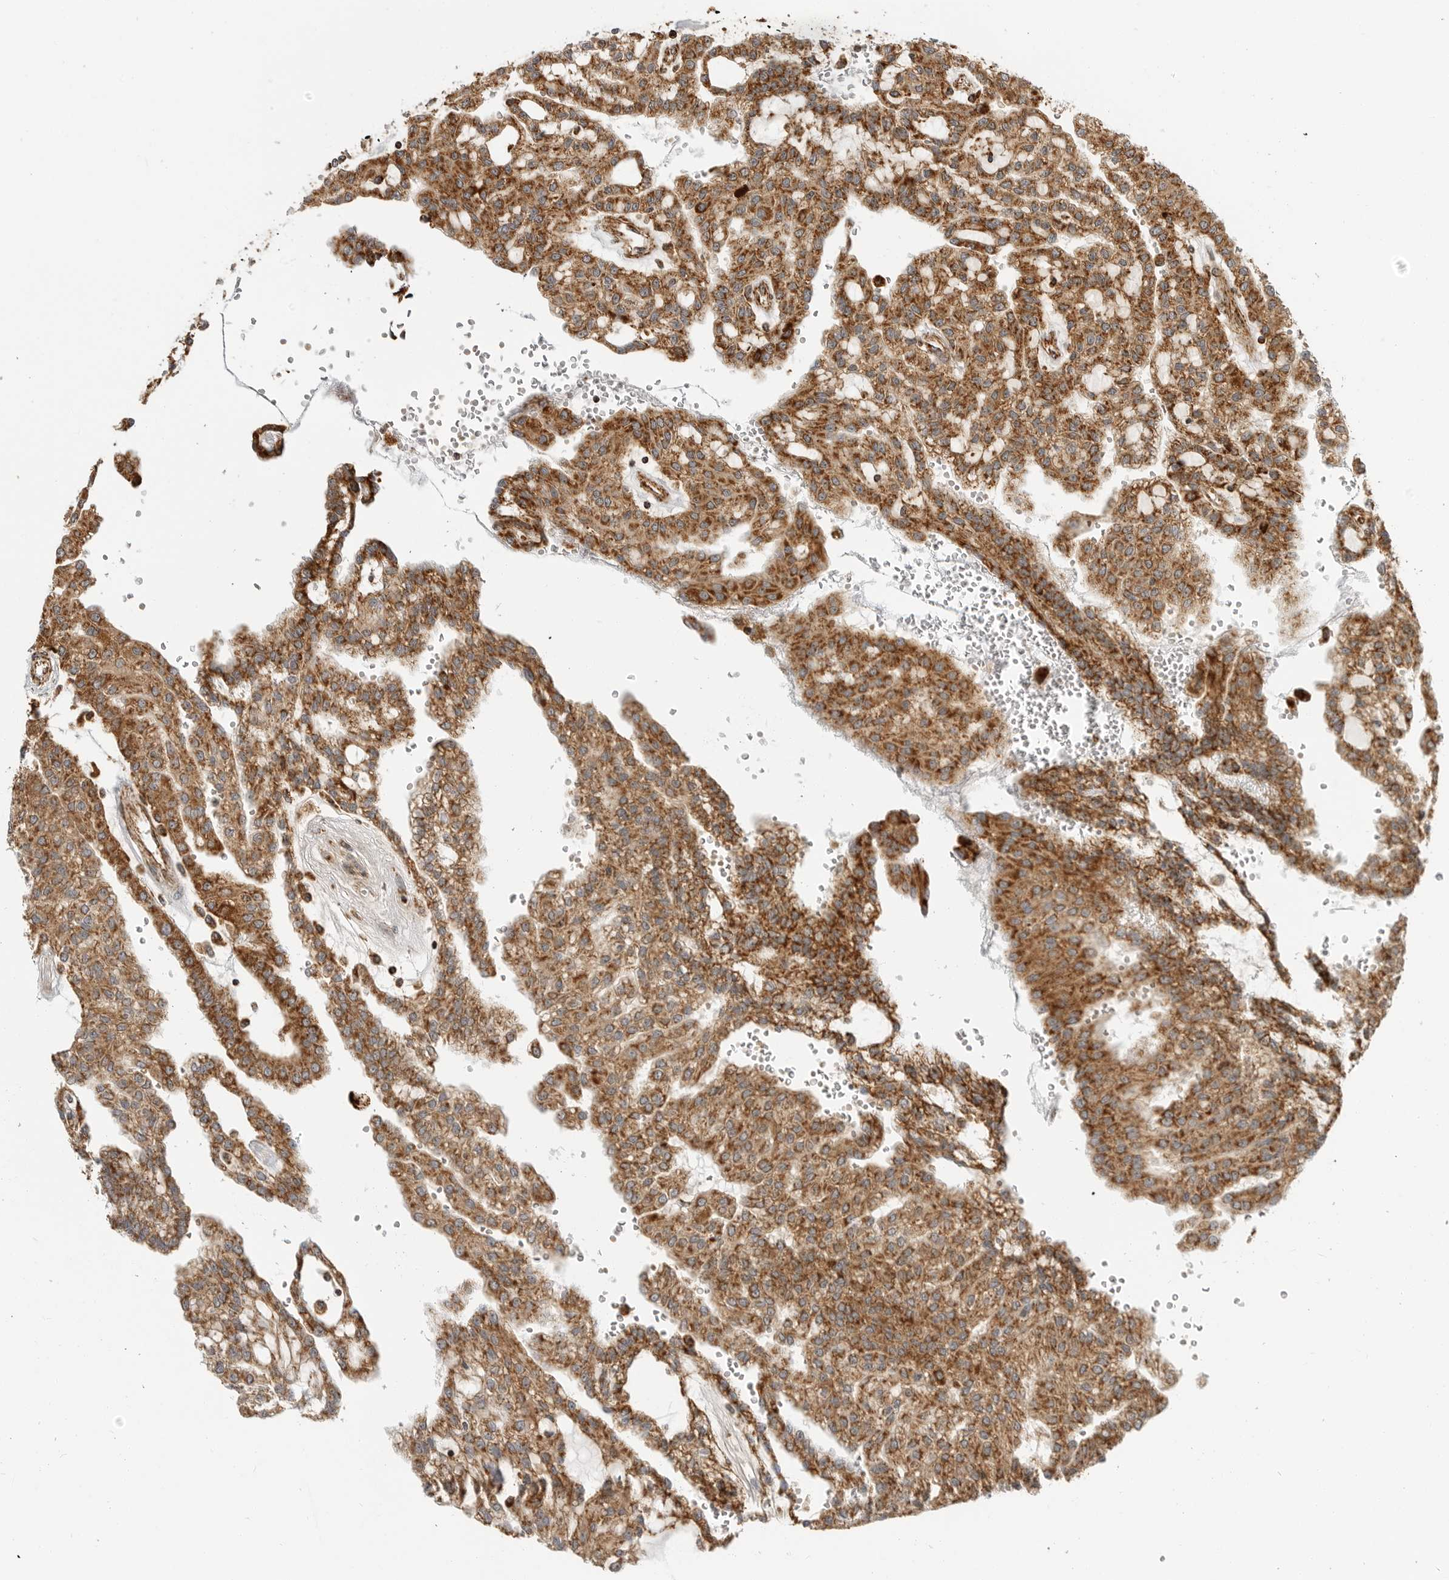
{"staining": {"intensity": "strong", "quantity": ">75%", "location": "cytoplasmic/membranous"}, "tissue": "renal cancer", "cell_type": "Tumor cells", "image_type": "cancer", "snomed": [{"axis": "morphology", "description": "Adenocarcinoma, NOS"}, {"axis": "topography", "description": "Kidney"}], "caption": "This histopathology image shows renal adenocarcinoma stained with immunohistochemistry to label a protein in brown. The cytoplasmic/membranous of tumor cells show strong positivity for the protein. Nuclei are counter-stained blue.", "gene": "BMP2K", "patient": {"sex": "male", "age": 63}}